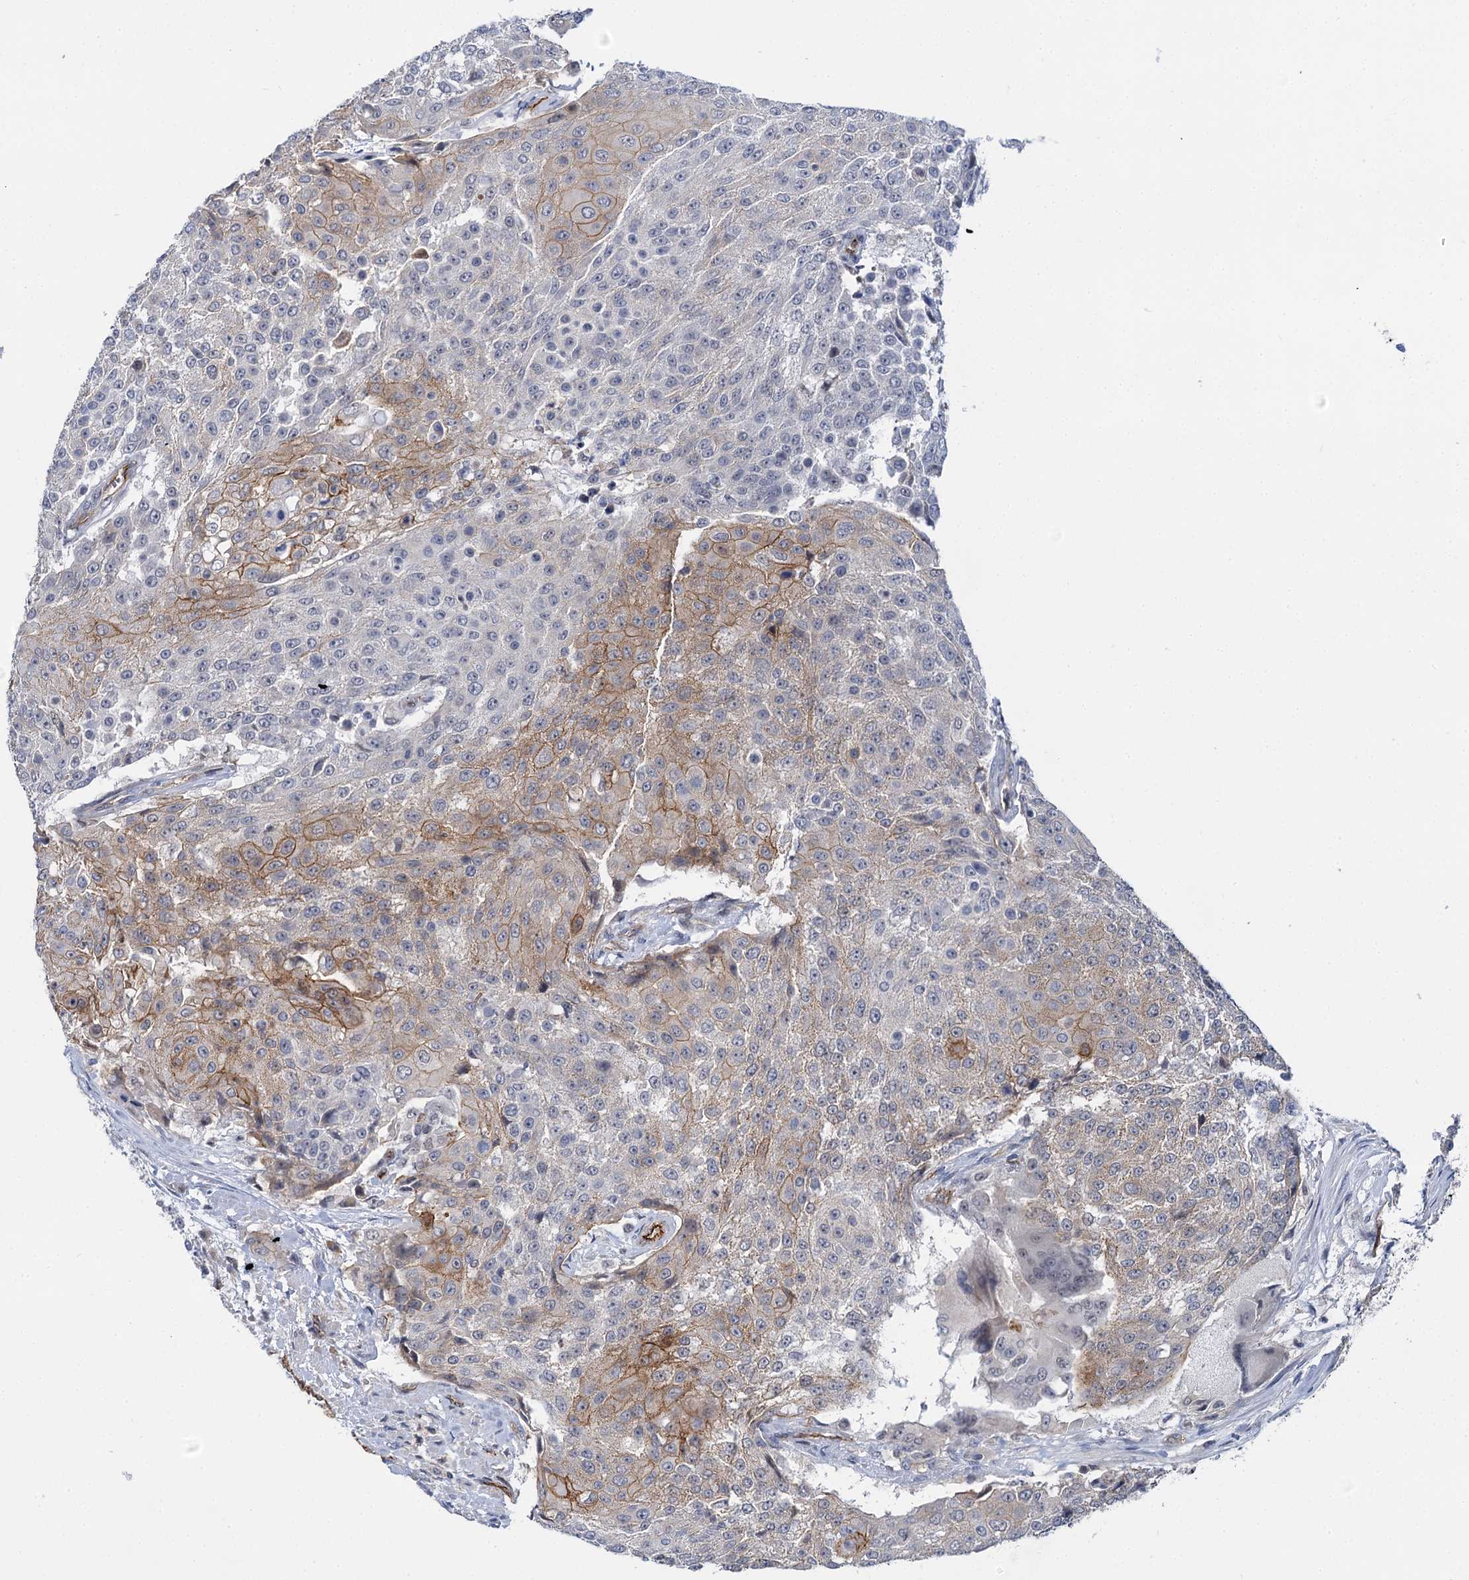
{"staining": {"intensity": "moderate", "quantity": "25%-75%", "location": "cytoplasmic/membranous"}, "tissue": "urothelial cancer", "cell_type": "Tumor cells", "image_type": "cancer", "snomed": [{"axis": "morphology", "description": "Urothelial carcinoma, High grade"}, {"axis": "topography", "description": "Urinary bladder"}], "caption": "Immunohistochemical staining of human high-grade urothelial carcinoma exhibits moderate cytoplasmic/membranous protein staining in about 25%-75% of tumor cells.", "gene": "ABLIM1", "patient": {"sex": "female", "age": 63}}